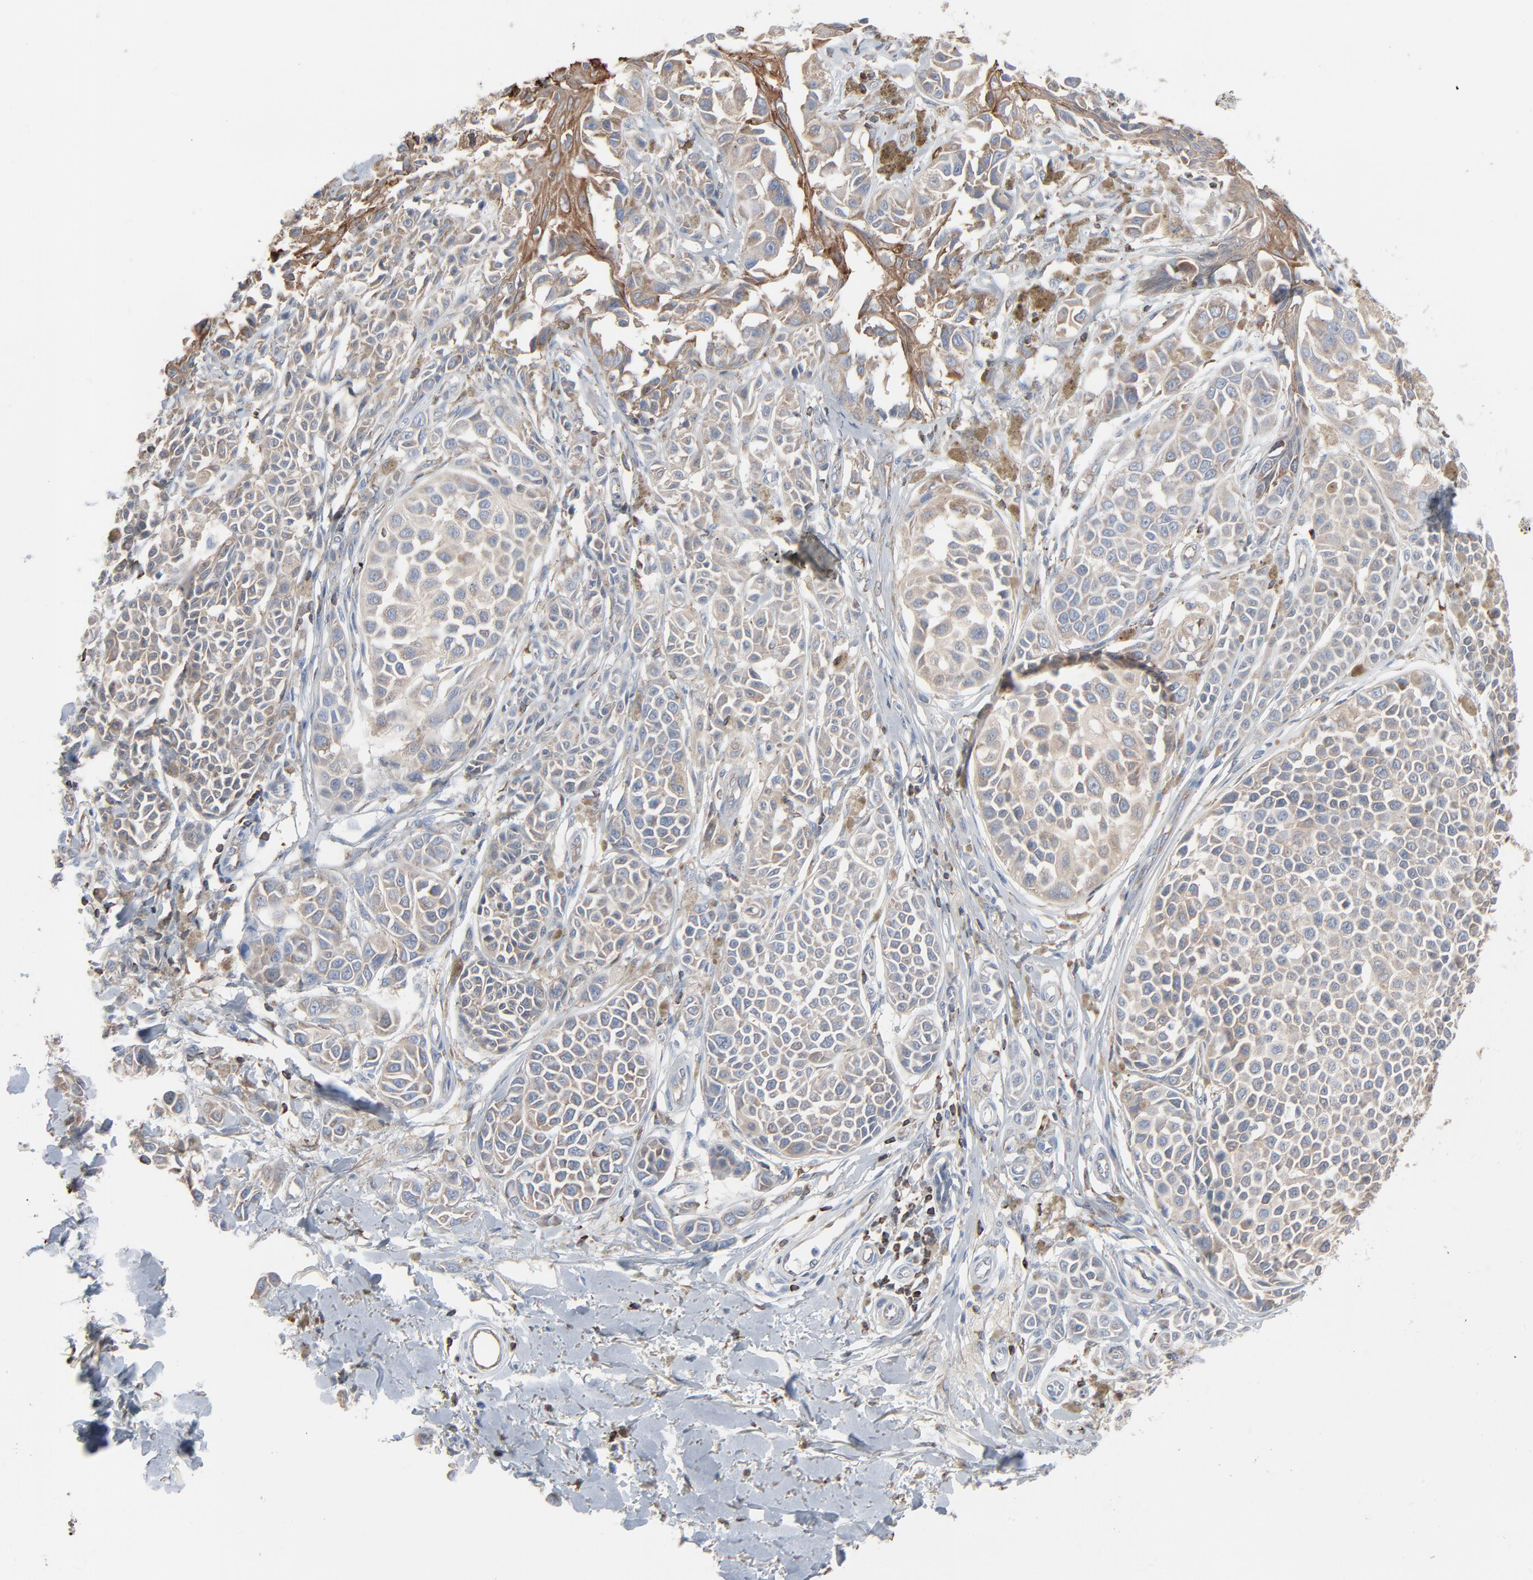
{"staining": {"intensity": "moderate", "quantity": ">75%", "location": "cytoplasmic/membranous"}, "tissue": "melanoma", "cell_type": "Tumor cells", "image_type": "cancer", "snomed": [{"axis": "morphology", "description": "Malignant melanoma, NOS"}, {"axis": "topography", "description": "Skin"}], "caption": "Malignant melanoma tissue displays moderate cytoplasmic/membranous staining in approximately >75% of tumor cells, visualized by immunohistochemistry.", "gene": "OPTN", "patient": {"sex": "female", "age": 38}}